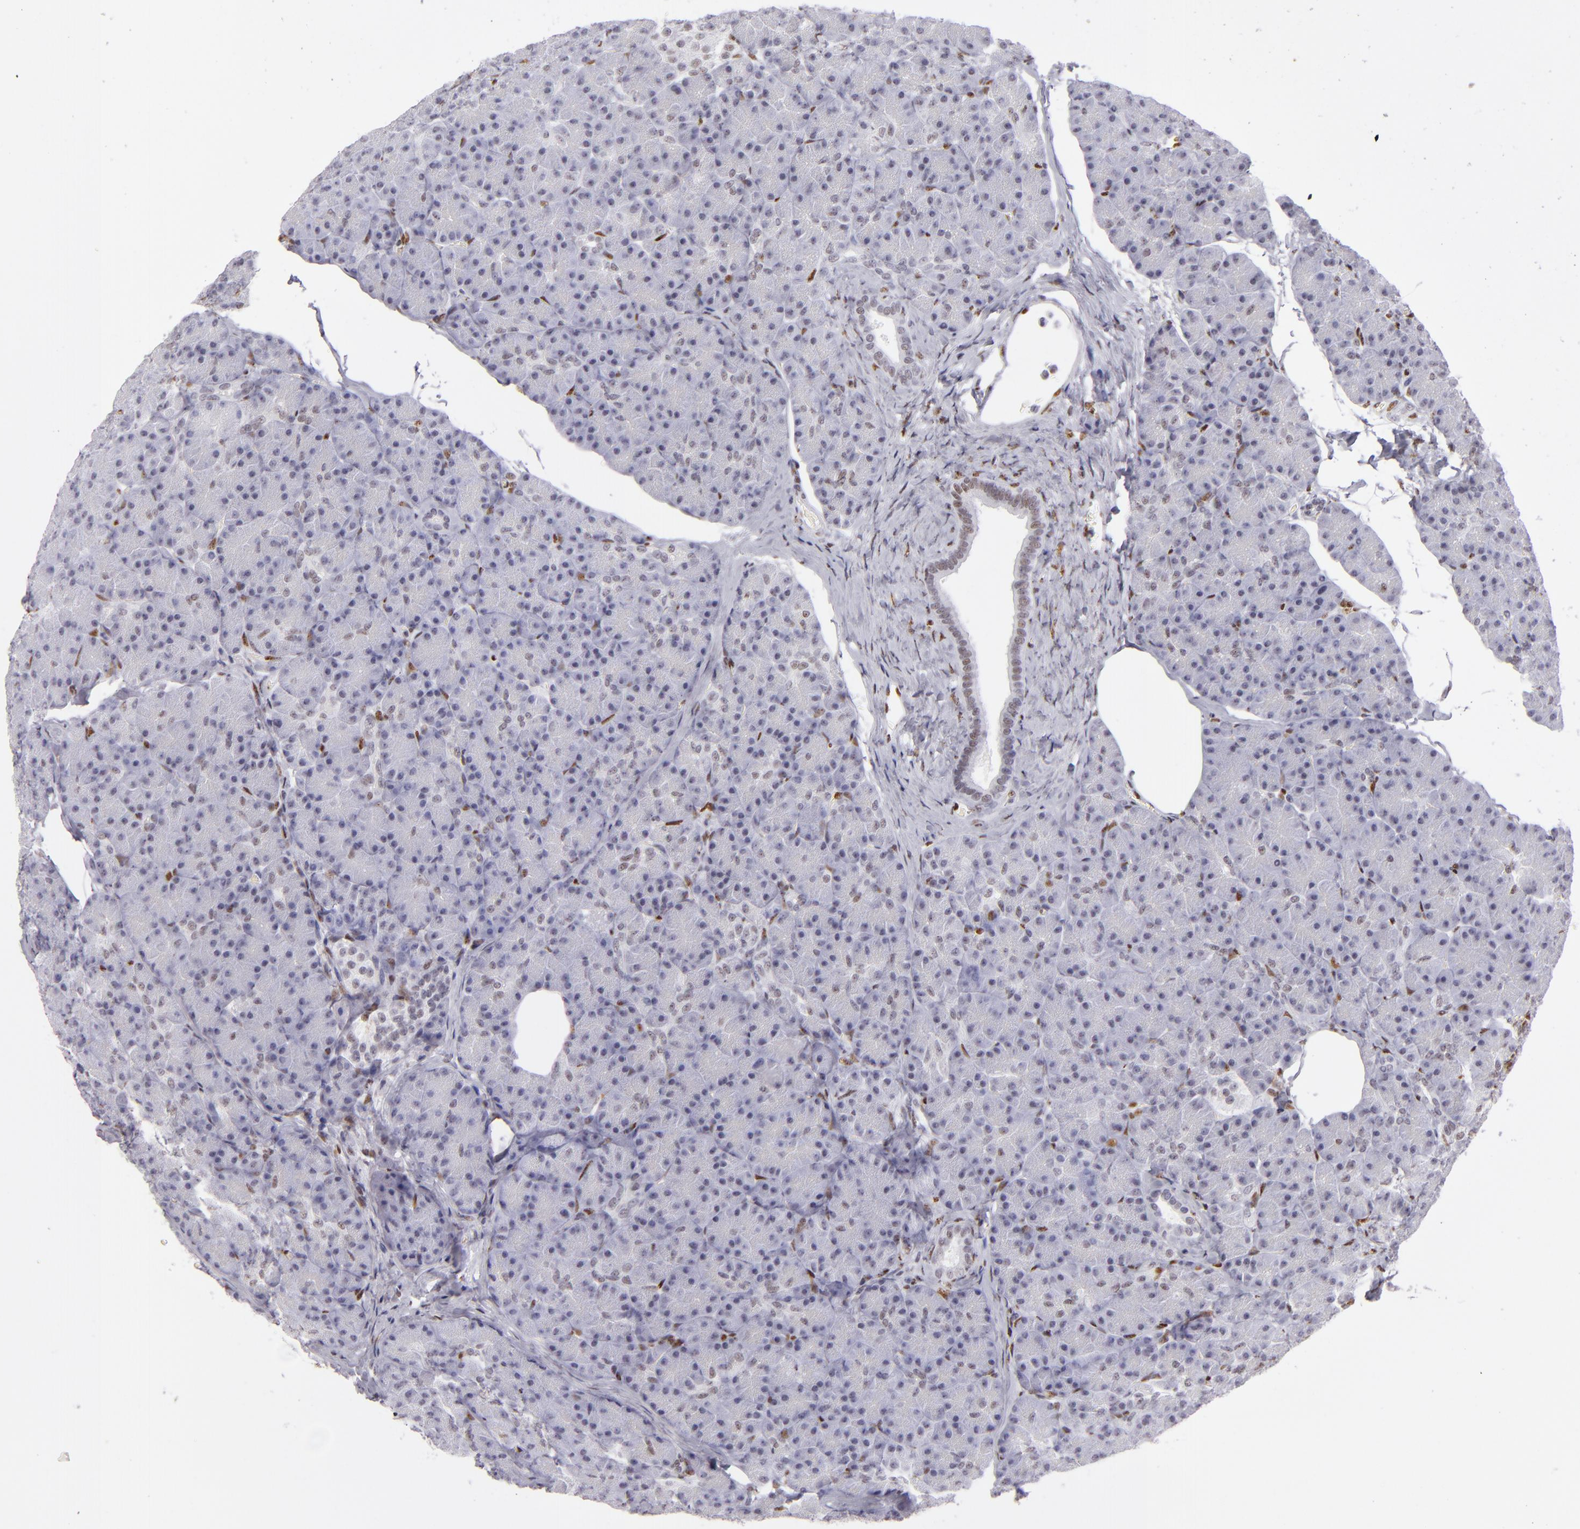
{"staining": {"intensity": "negative", "quantity": "none", "location": "none"}, "tissue": "pancreas", "cell_type": "Exocrine glandular cells", "image_type": "normal", "snomed": [{"axis": "morphology", "description": "Normal tissue, NOS"}, {"axis": "topography", "description": "Pancreas"}], "caption": "Histopathology image shows no protein staining in exocrine glandular cells of unremarkable pancreas. The staining was performed using DAB (3,3'-diaminobenzidine) to visualize the protein expression in brown, while the nuclei were stained in blue with hematoxylin (Magnification: 20x).", "gene": "TOP3A", "patient": {"sex": "female", "age": 43}}